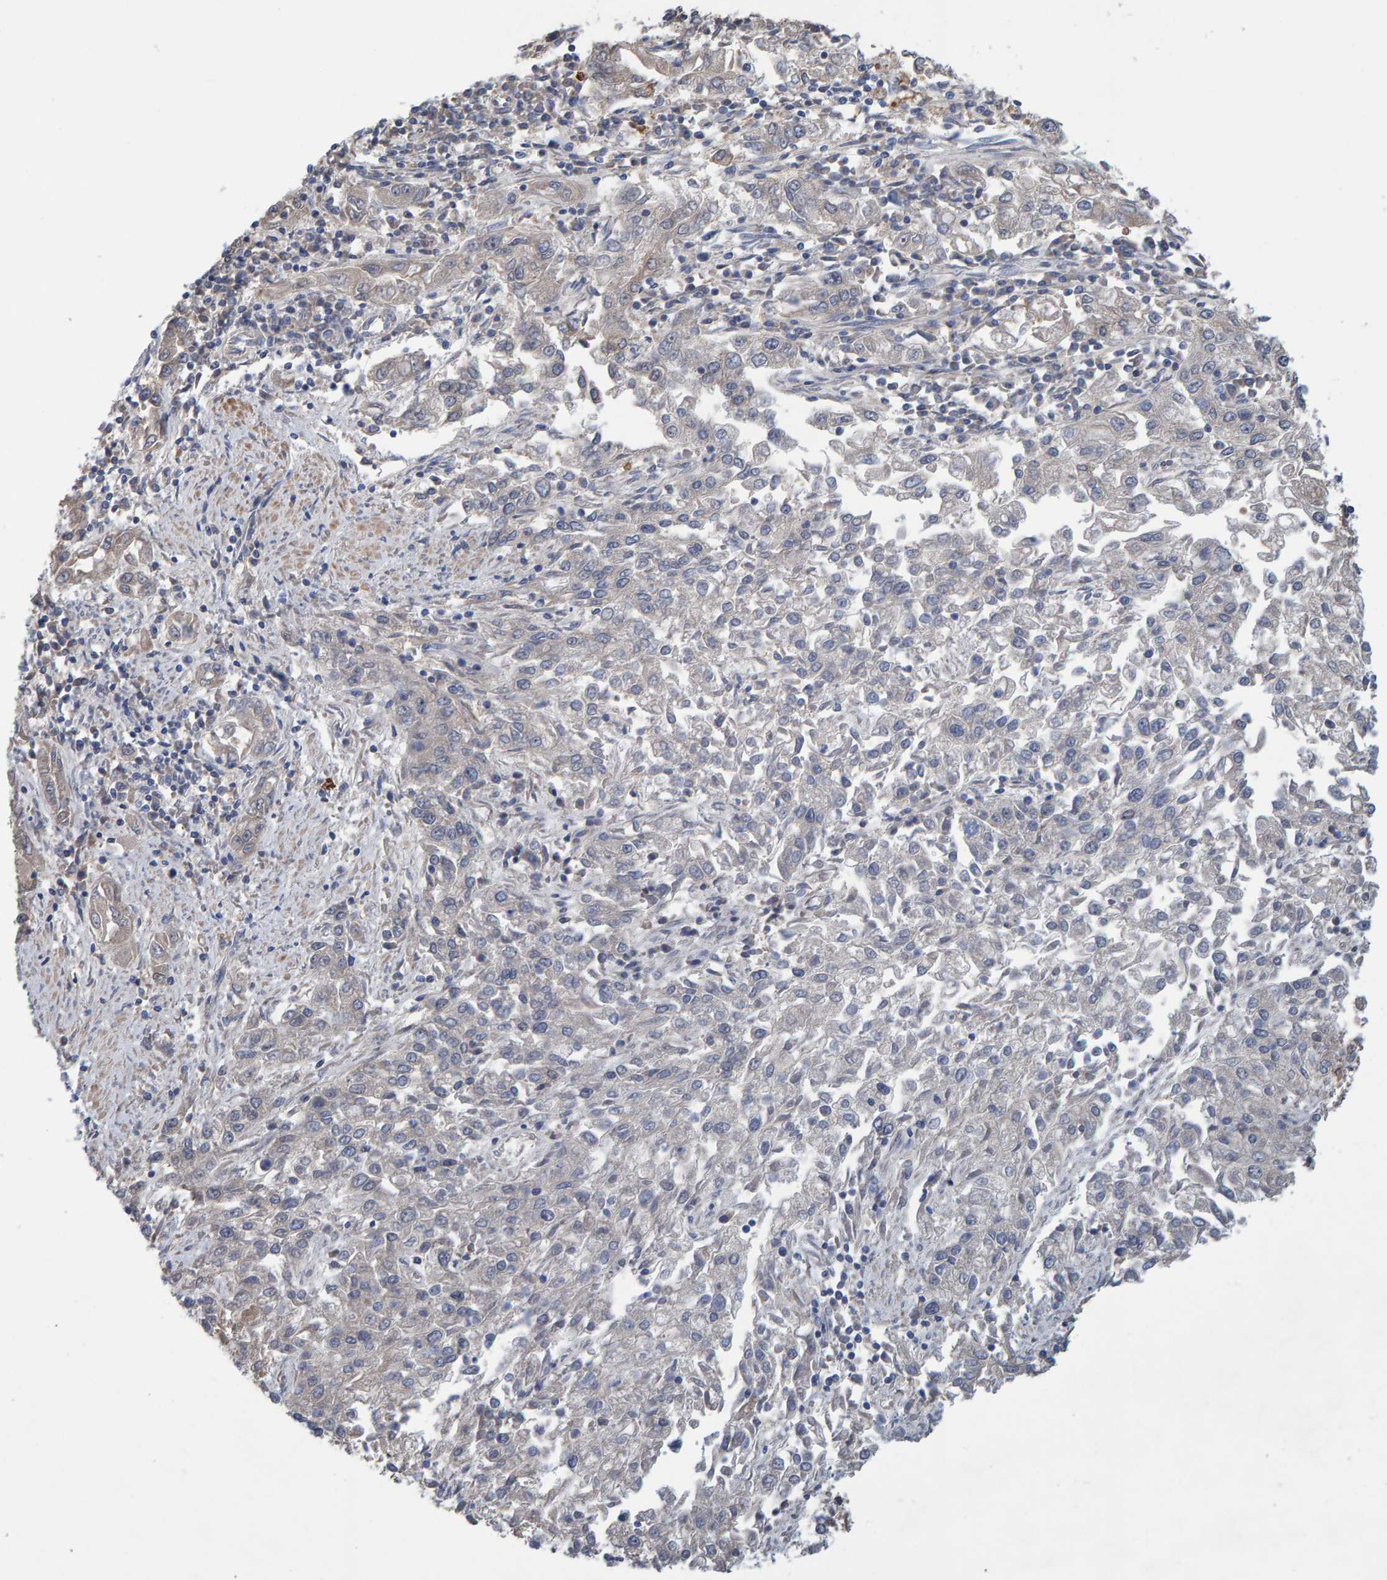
{"staining": {"intensity": "weak", "quantity": "<25%", "location": "cytoplasmic/membranous"}, "tissue": "endometrial cancer", "cell_type": "Tumor cells", "image_type": "cancer", "snomed": [{"axis": "morphology", "description": "Adenocarcinoma, NOS"}, {"axis": "topography", "description": "Endometrium"}], "caption": "Histopathology image shows no protein expression in tumor cells of endometrial cancer tissue. Nuclei are stained in blue.", "gene": "MFSD6L", "patient": {"sex": "female", "age": 49}}